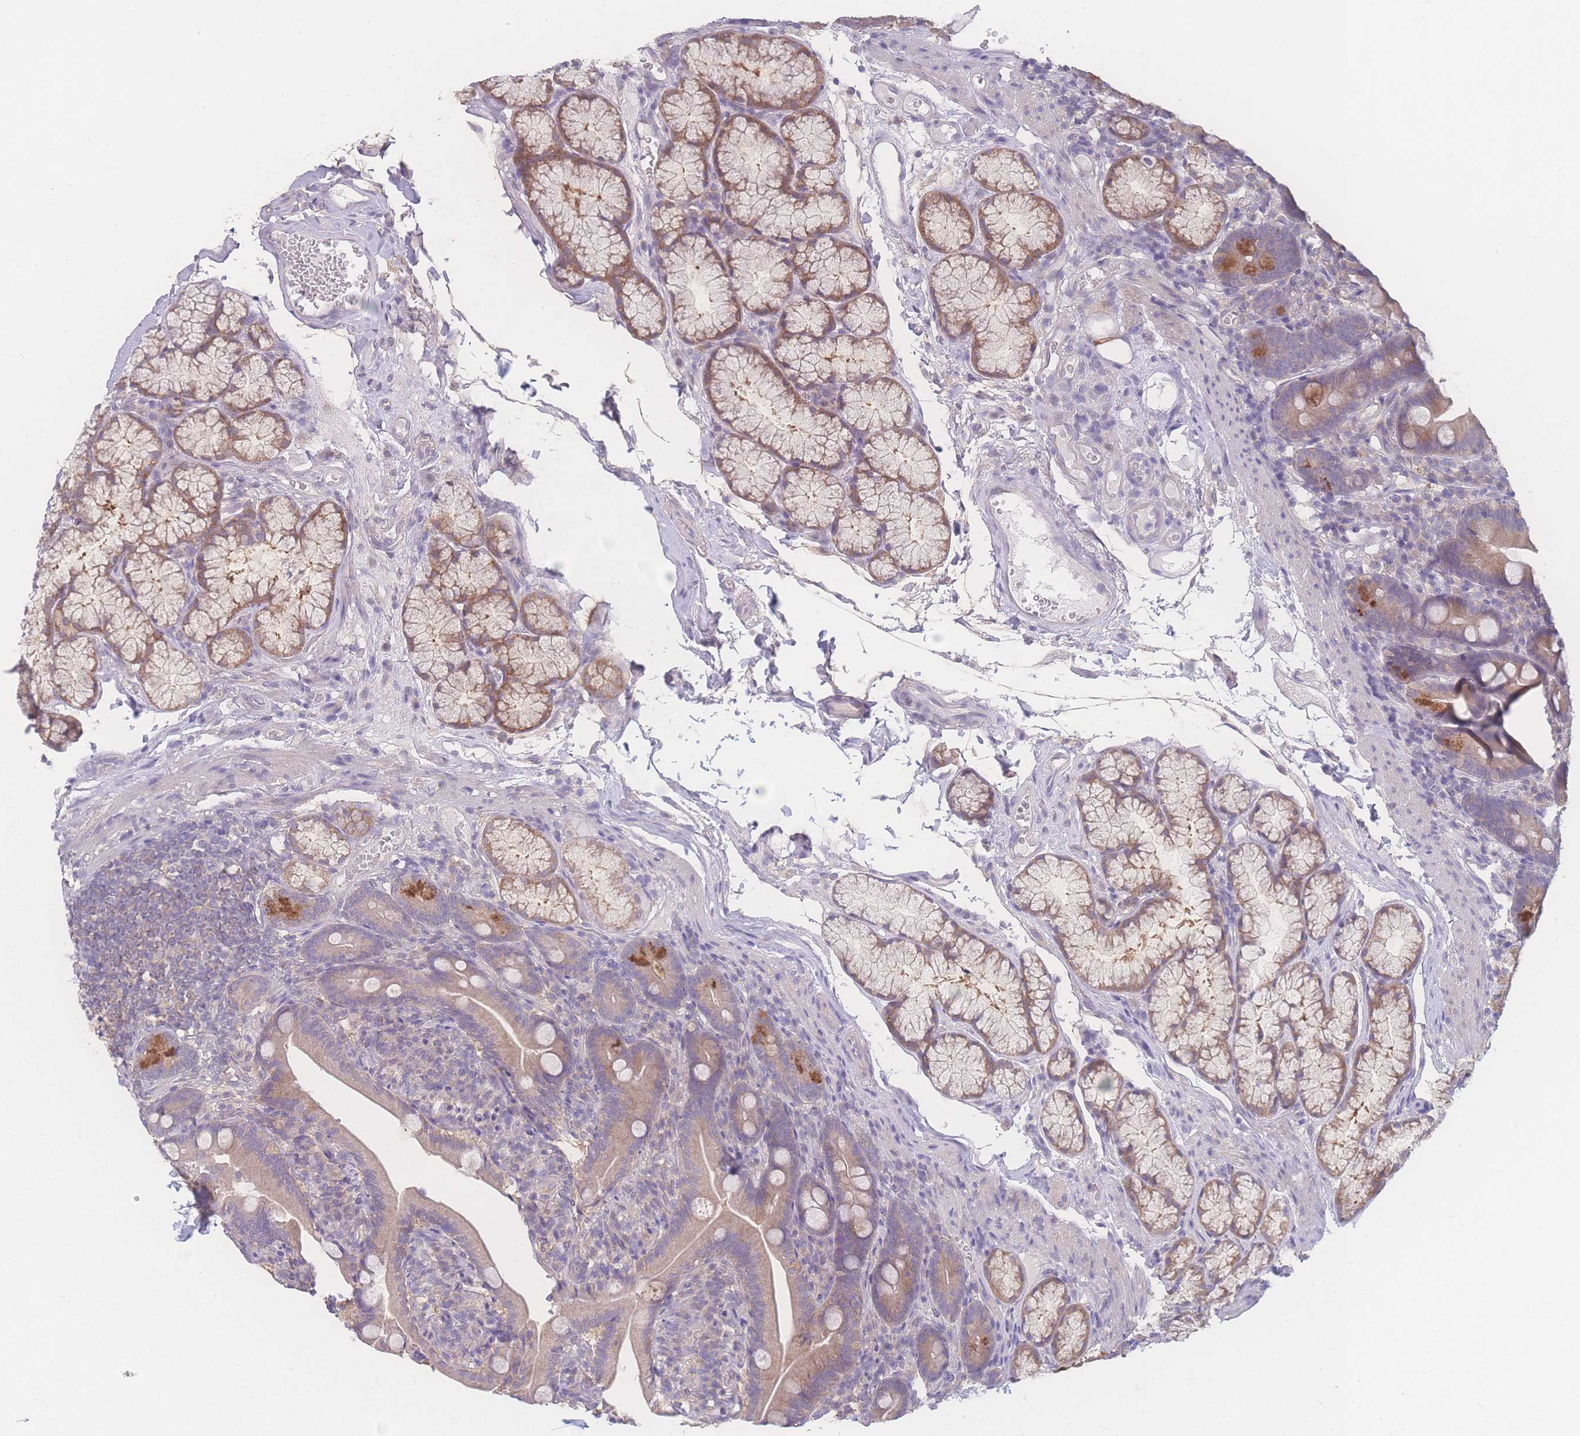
{"staining": {"intensity": "strong", "quantity": "<25%", "location": "cytoplasmic/membranous"}, "tissue": "duodenum", "cell_type": "Glandular cells", "image_type": "normal", "snomed": [{"axis": "morphology", "description": "Normal tissue, NOS"}, {"axis": "topography", "description": "Duodenum"}], "caption": "Protein staining by IHC reveals strong cytoplasmic/membranous positivity in about <25% of glandular cells in normal duodenum. (Stains: DAB (3,3'-diaminobenzidine) in brown, nuclei in blue, Microscopy: brightfield microscopy at high magnification).", "gene": "GIPR", "patient": {"sex": "female", "age": 67}}